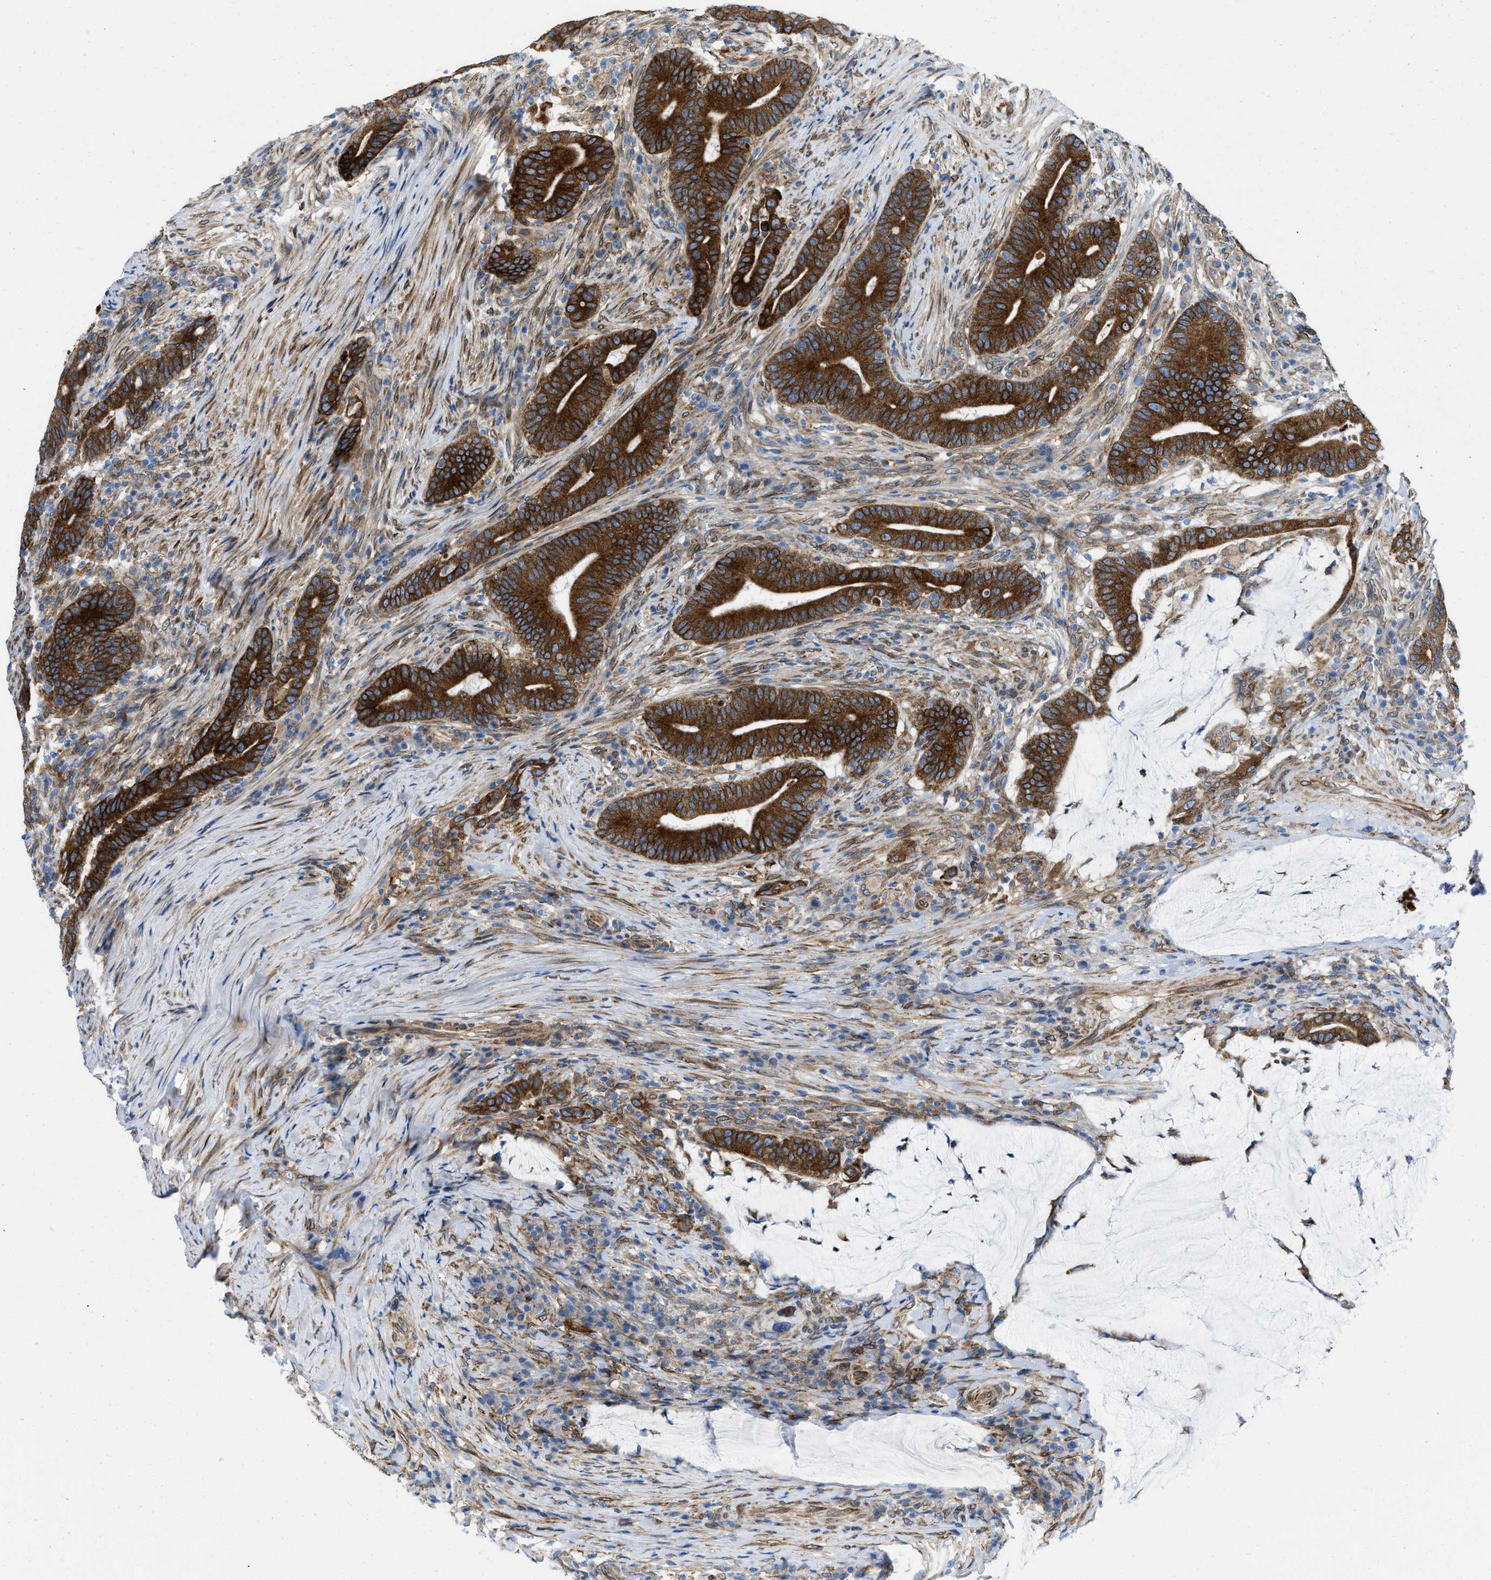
{"staining": {"intensity": "strong", "quantity": ">75%", "location": "cytoplasmic/membranous"}, "tissue": "colorectal cancer", "cell_type": "Tumor cells", "image_type": "cancer", "snomed": [{"axis": "morphology", "description": "Normal tissue, NOS"}, {"axis": "morphology", "description": "Adenocarcinoma, NOS"}, {"axis": "topography", "description": "Colon"}], "caption": "Colorectal cancer (adenocarcinoma) was stained to show a protein in brown. There is high levels of strong cytoplasmic/membranous staining in approximately >75% of tumor cells.", "gene": "ERLIN2", "patient": {"sex": "female", "age": 66}}